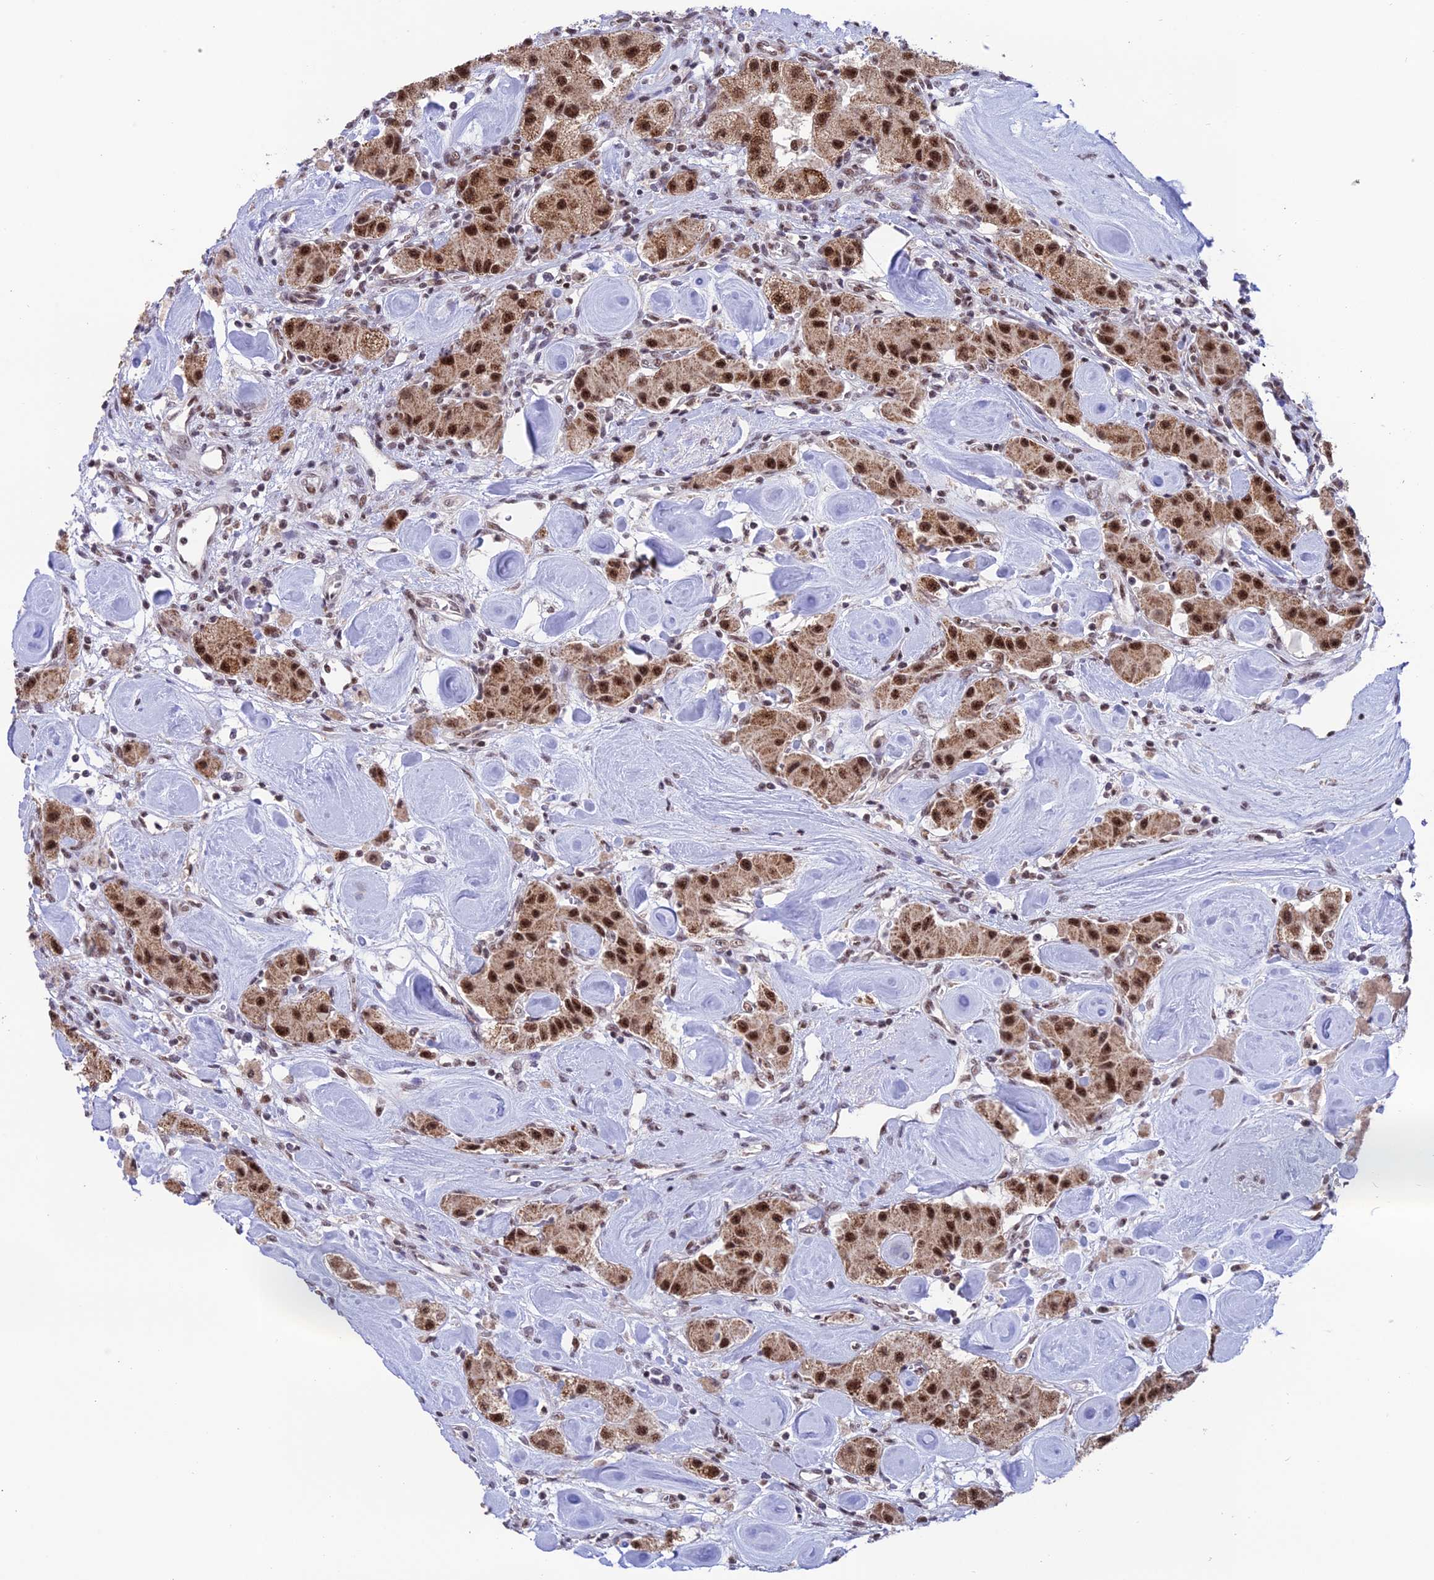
{"staining": {"intensity": "moderate", "quantity": ">75%", "location": "nuclear"}, "tissue": "carcinoid", "cell_type": "Tumor cells", "image_type": "cancer", "snomed": [{"axis": "morphology", "description": "Carcinoid, malignant, NOS"}, {"axis": "topography", "description": "Pancreas"}], "caption": "Tumor cells exhibit medium levels of moderate nuclear staining in about >75% of cells in carcinoid. The staining is performed using DAB brown chromogen to label protein expression. The nuclei are counter-stained blue using hematoxylin.", "gene": "THOC7", "patient": {"sex": "male", "age": 41}}